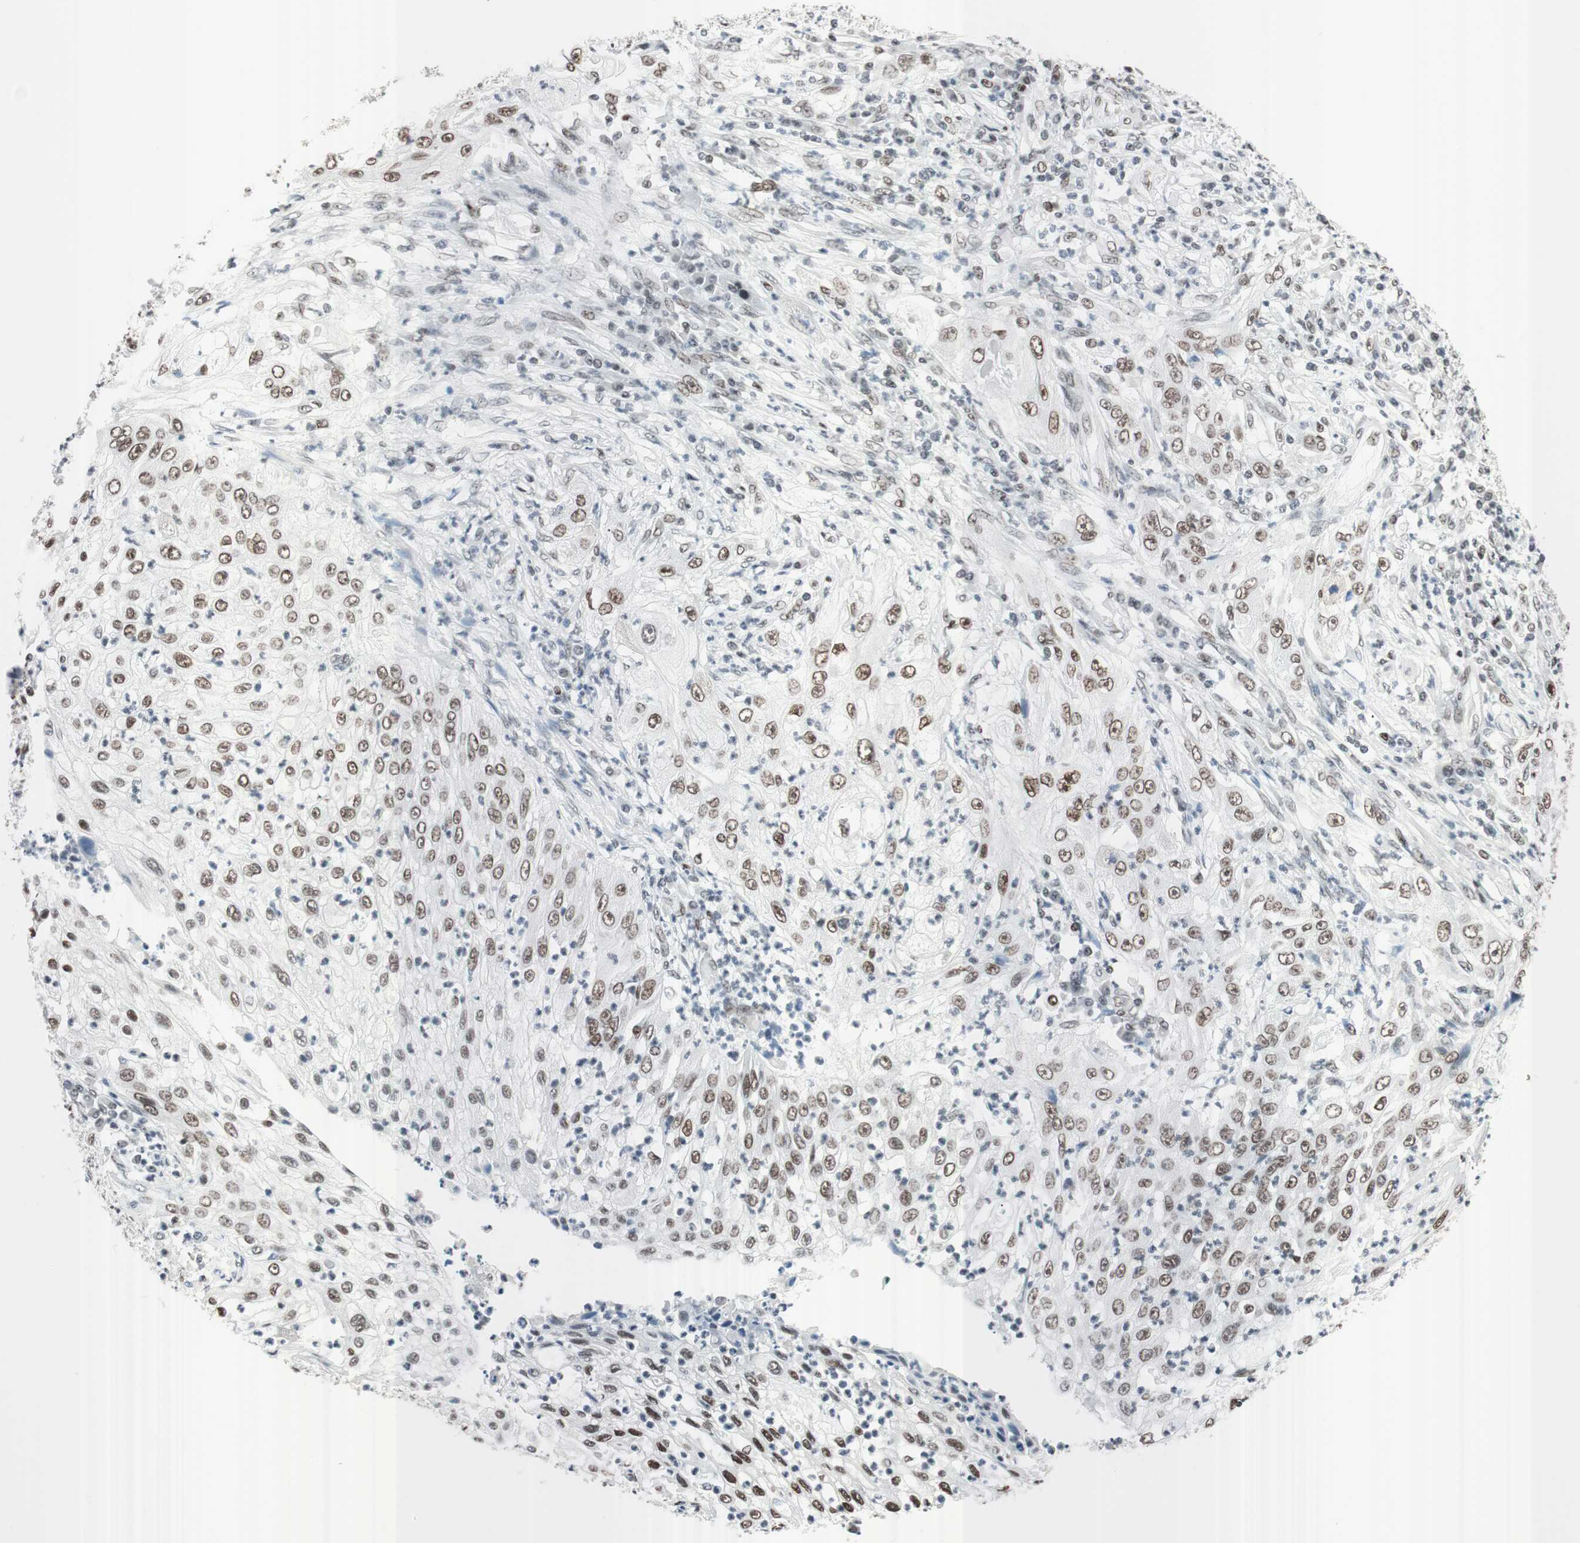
{"staining": {"intensity": "weak", "quantity": ">75%", "location": "nuclear"}, "tissue": "lung cancer", "cell_type": "Tumor cells", "image_type": "cancer", "snomed": [{"axis": "morphology", "description": "Inflammation, NOS"}, {"axis": "morphology", "description": "Squamous cell carcinoma, NOS"}, {"axis": "topography", "description": "Lymph node"}, {"axis": "topography", "description": "Soft tissue"}, {"axis": "topography", "description": "Lung"}], "caption": "Immunohistochemical staining of human lung squamous cell carcinoma exhibits low levels of weak nuclear protein staining in about >75% of tumor cells.", "gene": "ARID1A", "patient": {"sex": "male", "age": 66}}